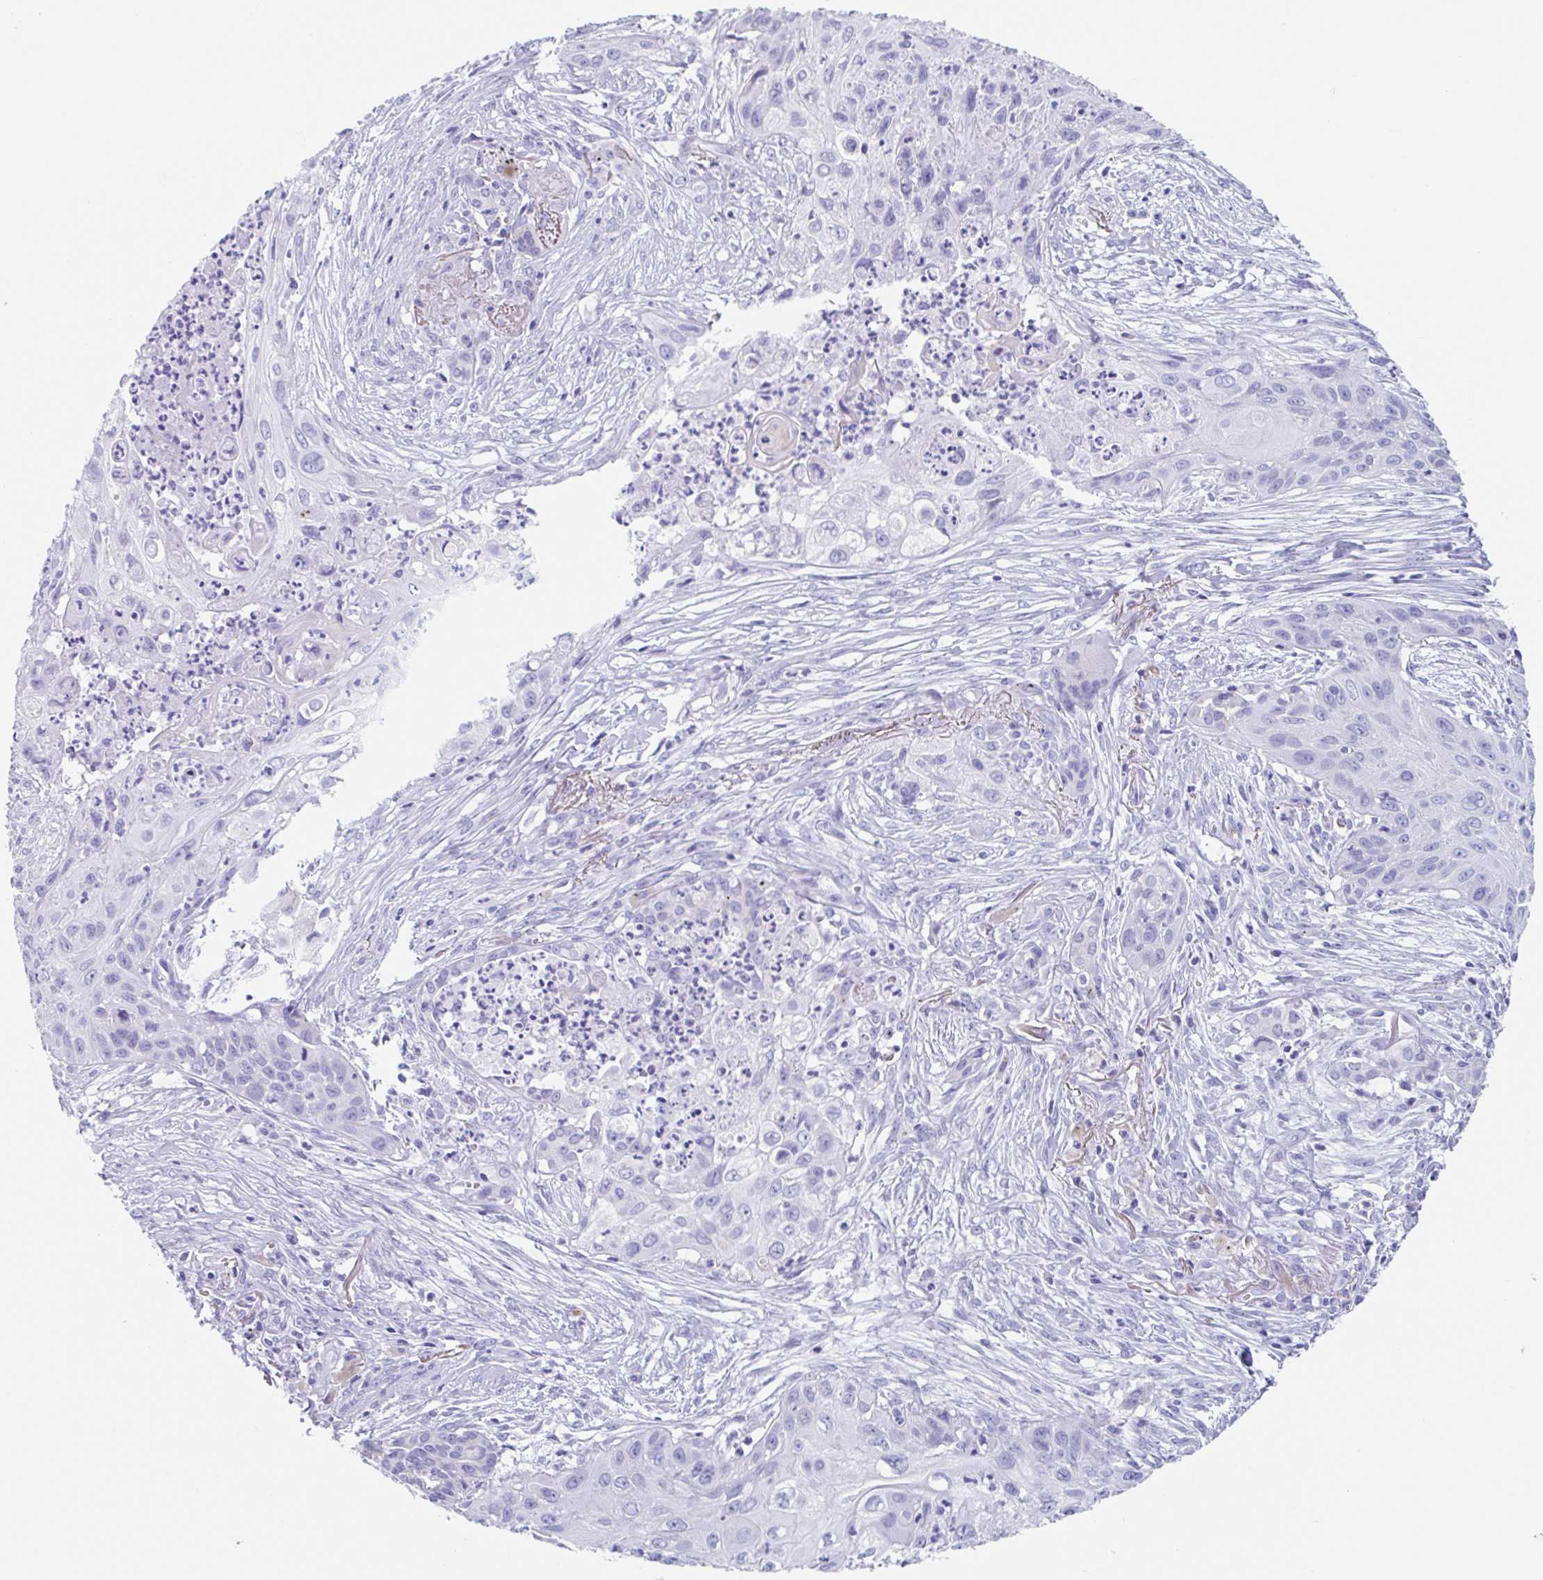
{"staining": {"intensity": "negative", "quantity": "none", "location": "none"}, "tissue": "lung cancer", "cell_type": "Tumor cells", "image_type": "cancer", "snomed": [{"axis": "morphology", "description": "Squamous cell carcinoma, NOS"}, {"axis": "topography", "description": "Lung"}], "caption": "An IHC histopathology image of squamous cell carcinoma (lung) is shown. There is no staining in tumor cells of squamous cell carcinoma (lung).", "gene": "CPTP", "patient": {"sex": "male", "age": 71}}